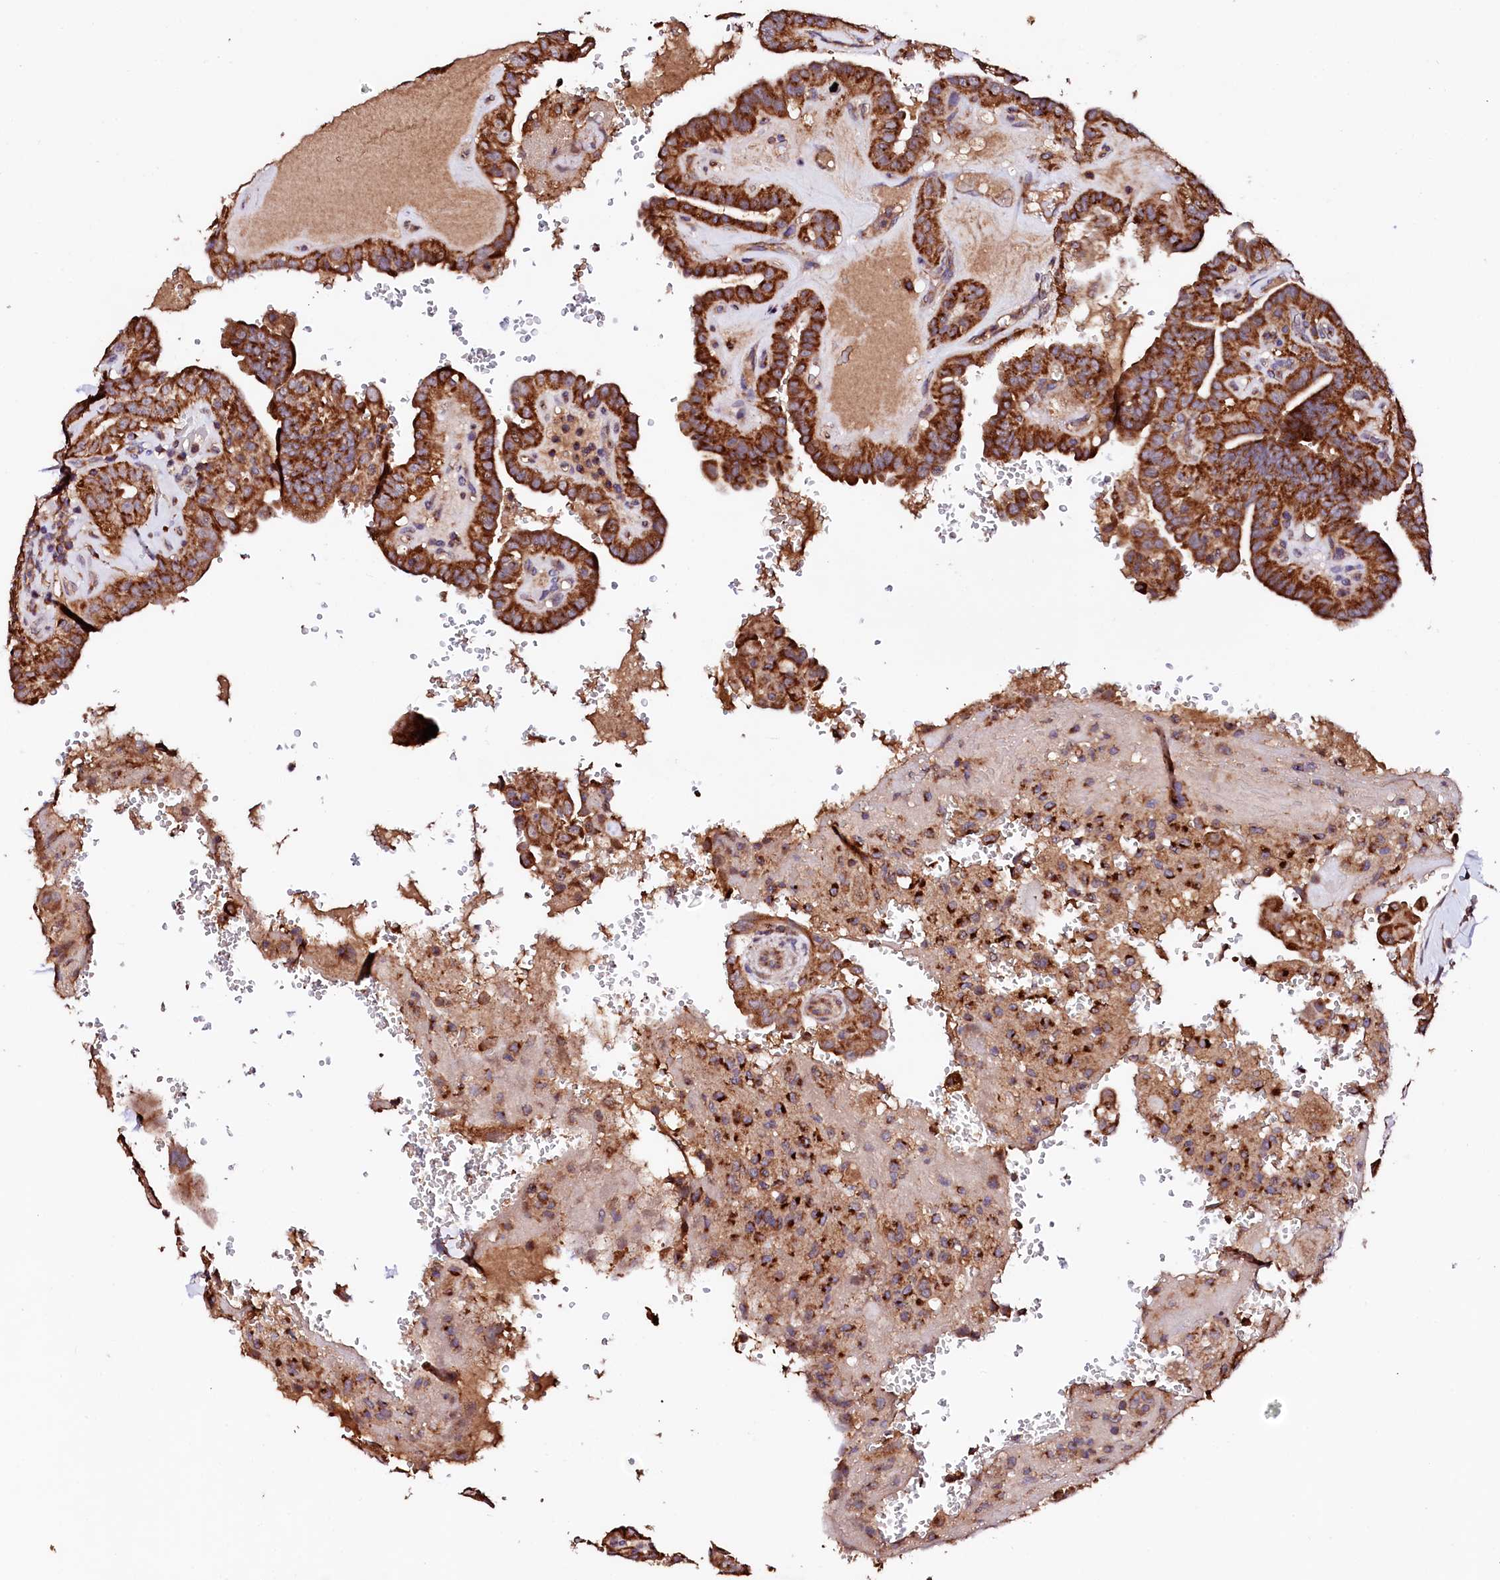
{"staining": {"intensity": "strong", "quantity": ">75%", "location": "cytoplasmic/membranous"}, "tissue": "thyroid cancer", "cell_type": "Tumor cells", "image_type": "cancer", "snomed": [{"axis": "morphology", "description": "Papillary adenocarcinoma, NOS"}, {"axis": "topography", "description": "Thyroid gland"}], "caption": "An image showing strong cytoplasmic/membranous positivity in about >75% of tumor cells in papillary adenocarcinoma (thyroid), as visualized by brown immunohistochemical staining.", "gene": "ST3GAL1", "patient": {"sex": "male", "age": 77}}